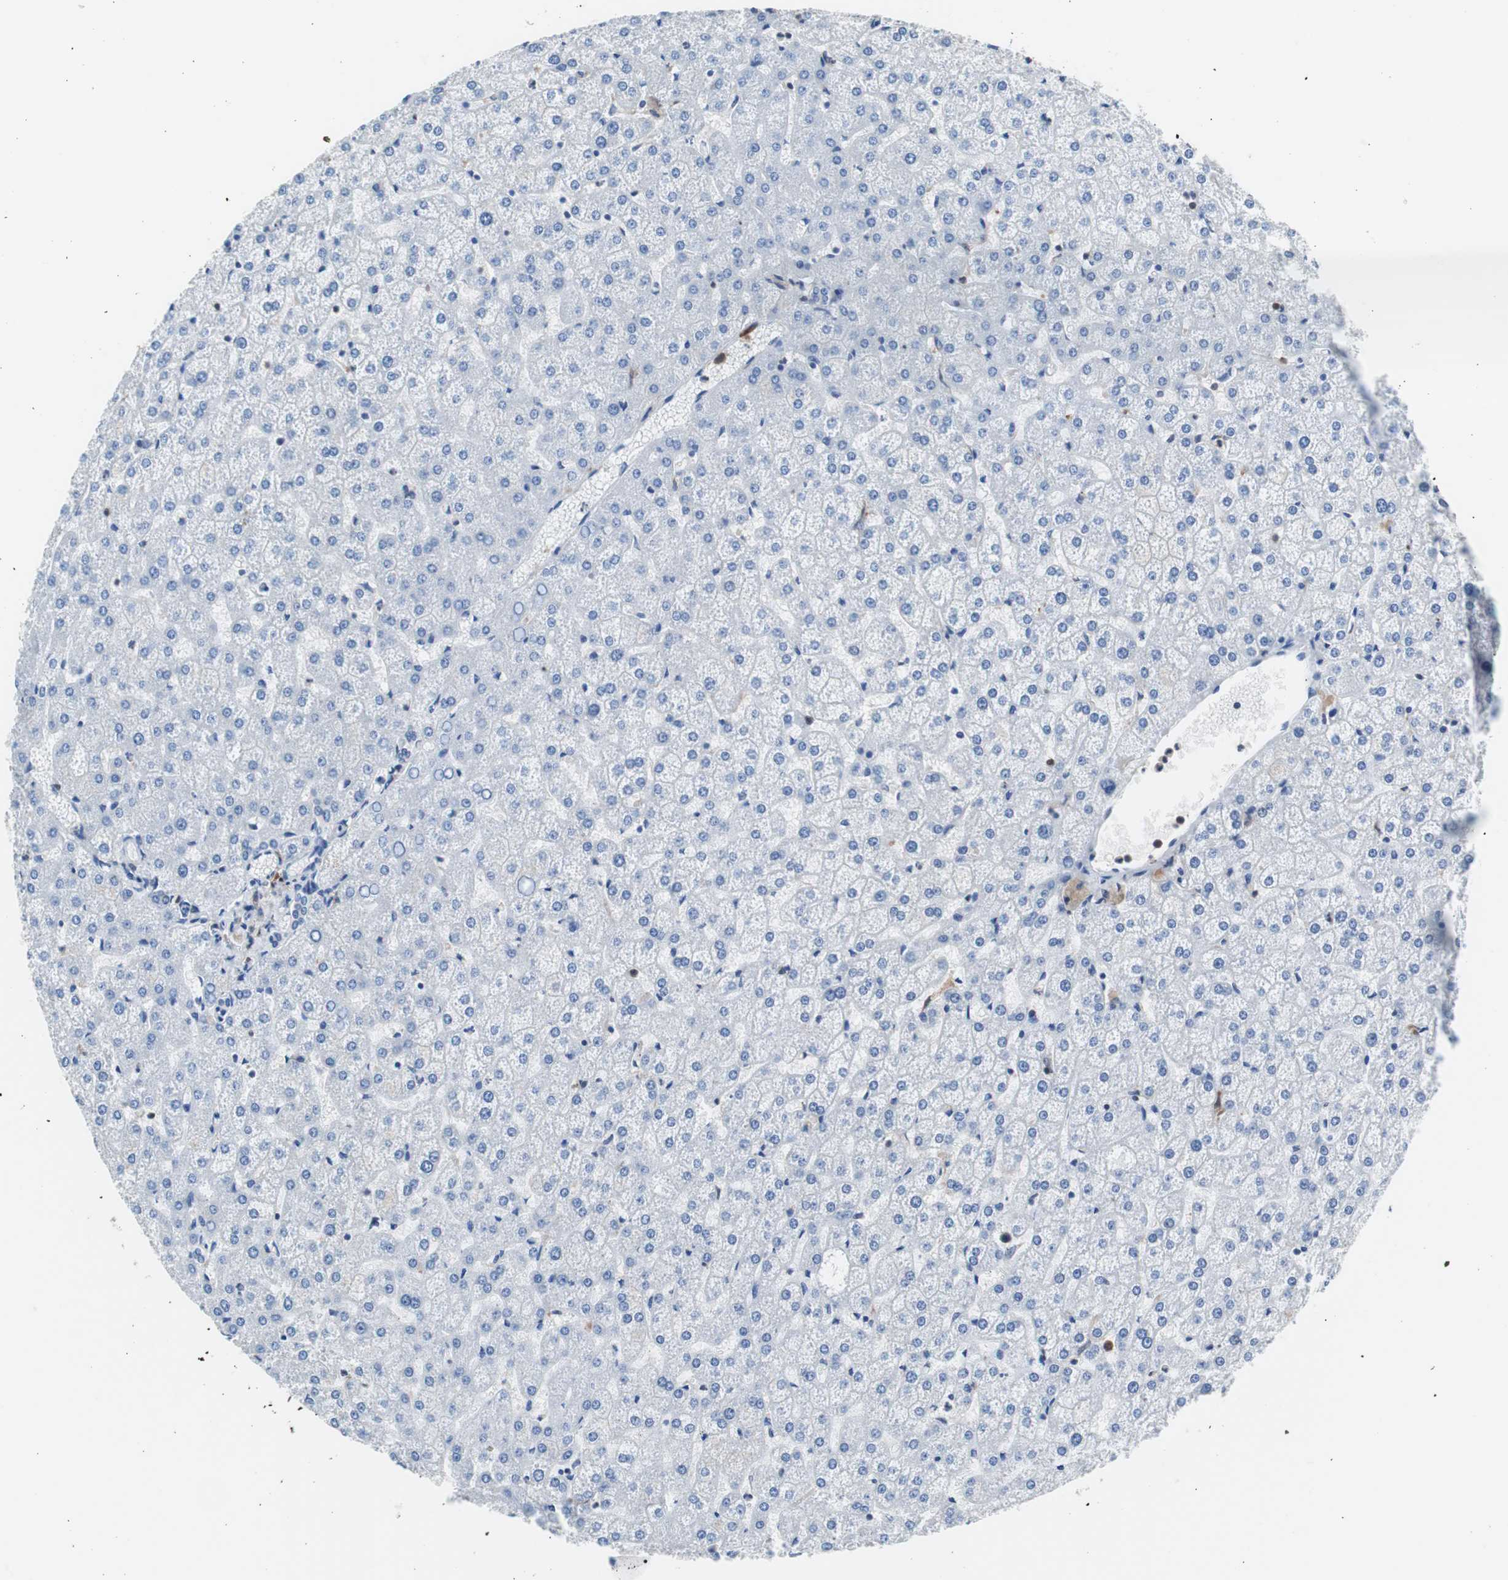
{"staining": {"intensity": "weak", "quantity": "25%-75%", "location": "cytoplasmic/membranous"}, "tissue": "liver", "cell_type": "Cholangiocytes", "image_type": "normal", "snomed": [{"axis": "morphology", "description": "Normal tissue, NOS"}, {"axis": "topography", "description": "Liver"}], "caption": "Protein expression analysis of unremarkable human liver reveals weak cytoplasmic/membranous expression in approximately 25%-75% of cholangiocytes.", "gene": "SYK", "patient": {"sex": "female", "age": 32}}